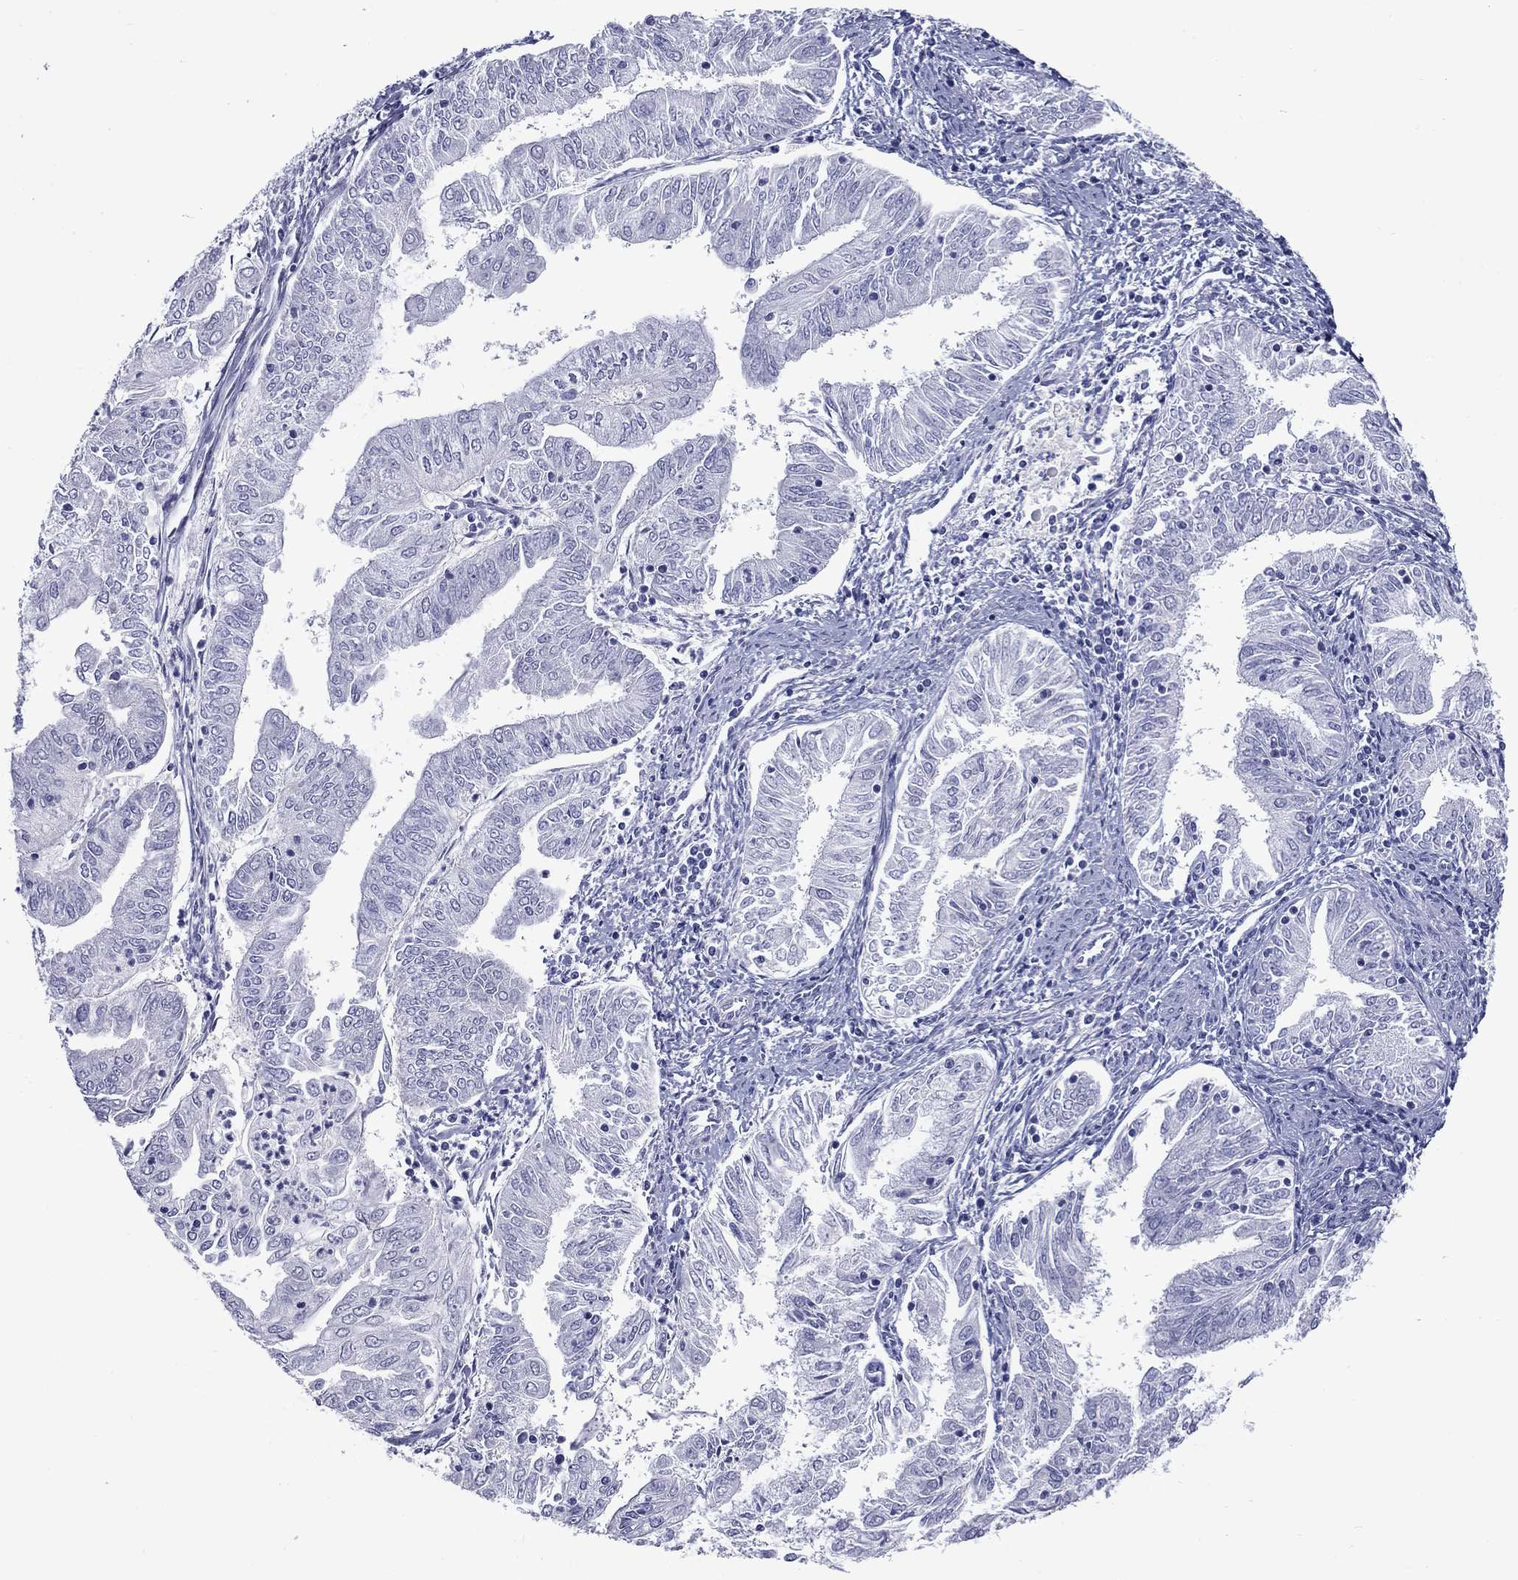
{"staining": {"intensity": "negative", "quantity": "none", "location": "none"}, "tissue": "endometrial cancer", "cell_type": "Tumor cells", "image_type": "cancer", "snomed": [{"axis": "morphology", "description": "Adenocarcinoma, NOS"}, {"axis": "topography", "description": "Endometrium"}], "caption": "The IHC image has no significant staining in tumor cells of endometrial cancer tissue.", "gene": "NPPA", "patient": {"sex": "female", "age": 56}}